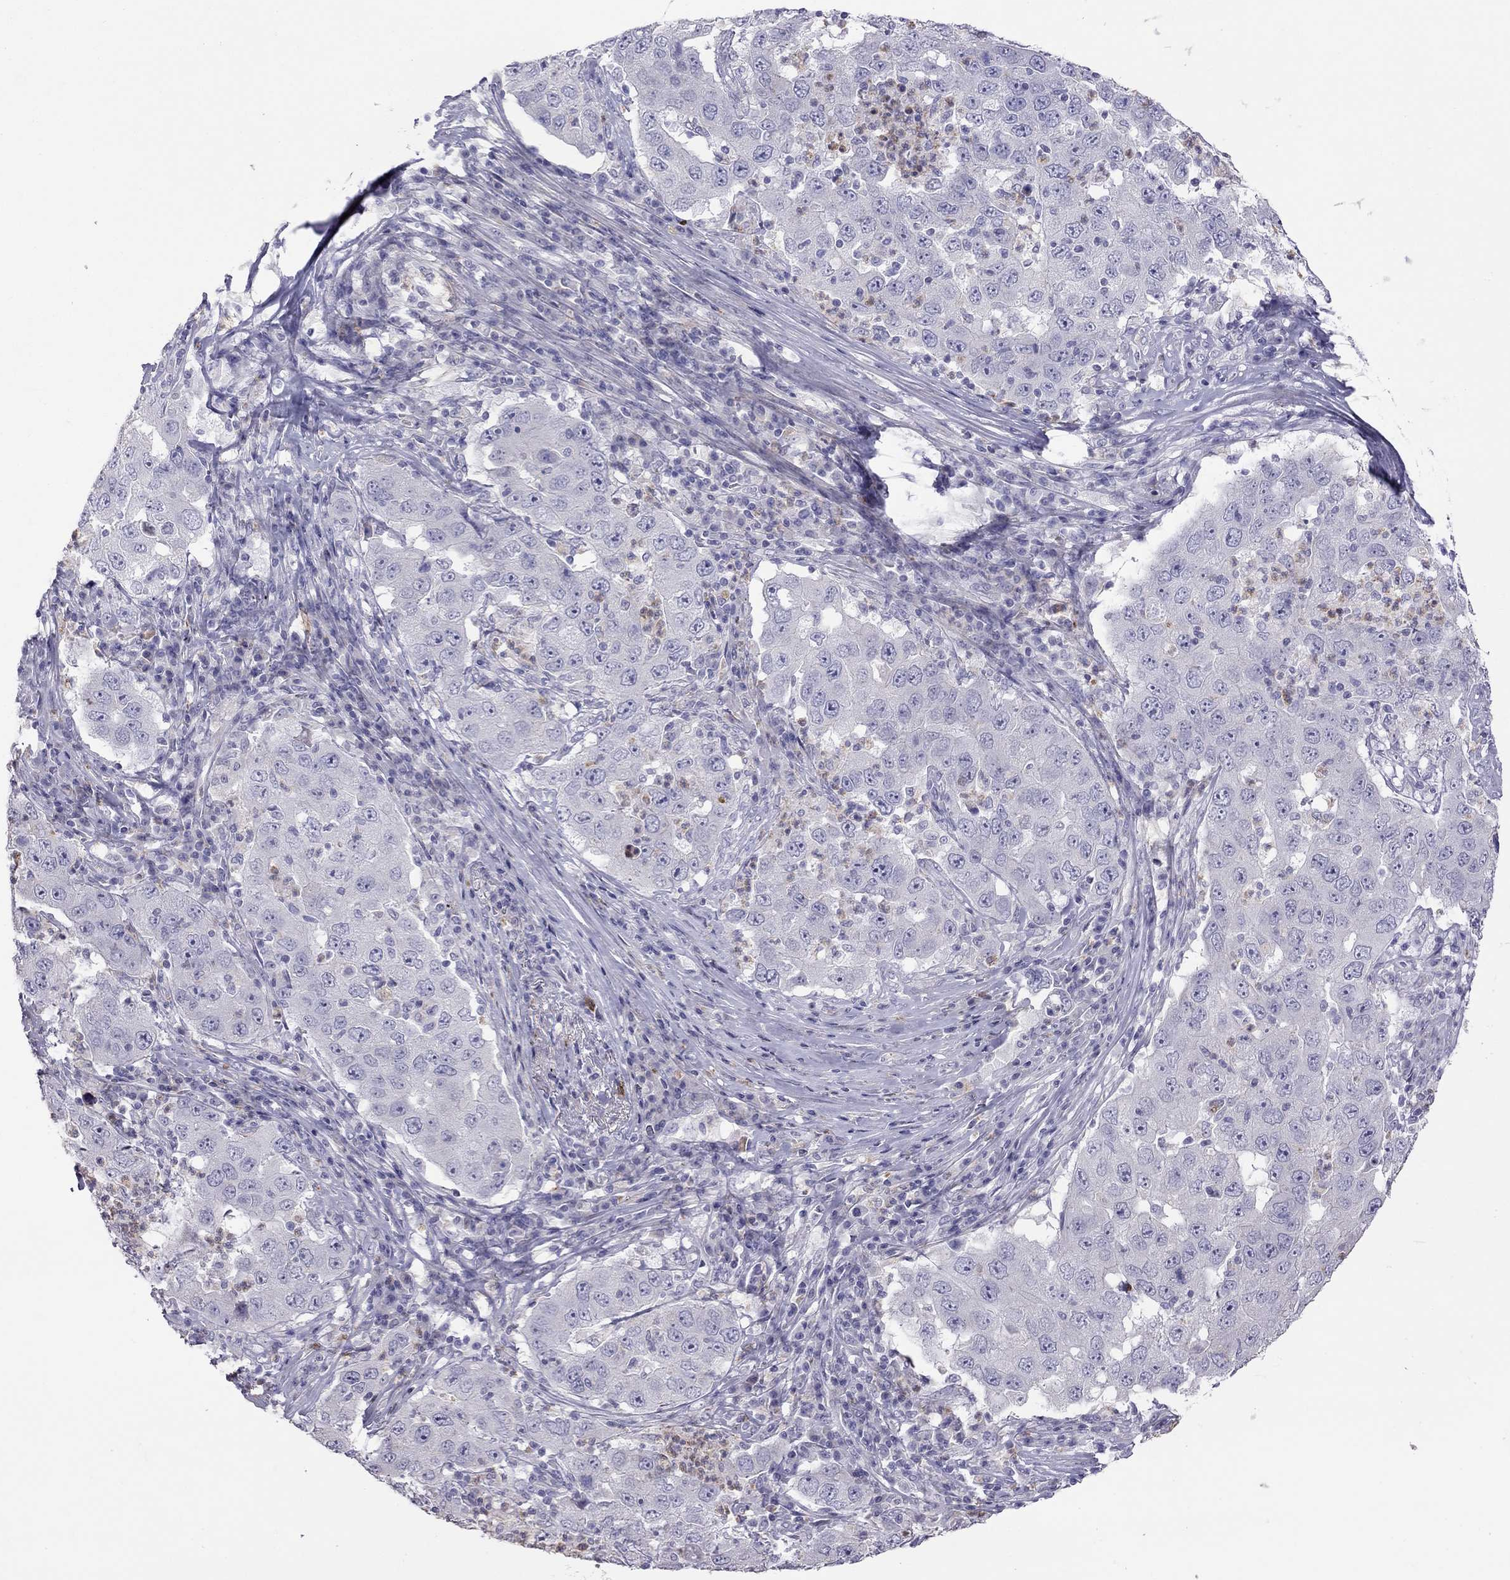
{"staining": {"intensity": "negative", "quantity": "none", "location": "none"}, "tissue": "lung cancer", "cell_type": "Tumor cells", "image_type": "cancer", "snomed": [{"axis": "morphology", "description": "Adenocarcinoma, NOS"}, {"axis": "topography", "description": "Lung"}], "caption": "An image of lung cancer stained for a protein exhibits no brown staining in tumor cells.", "gene": "STAR", "patient": {"sex": "male", "age": 73}}